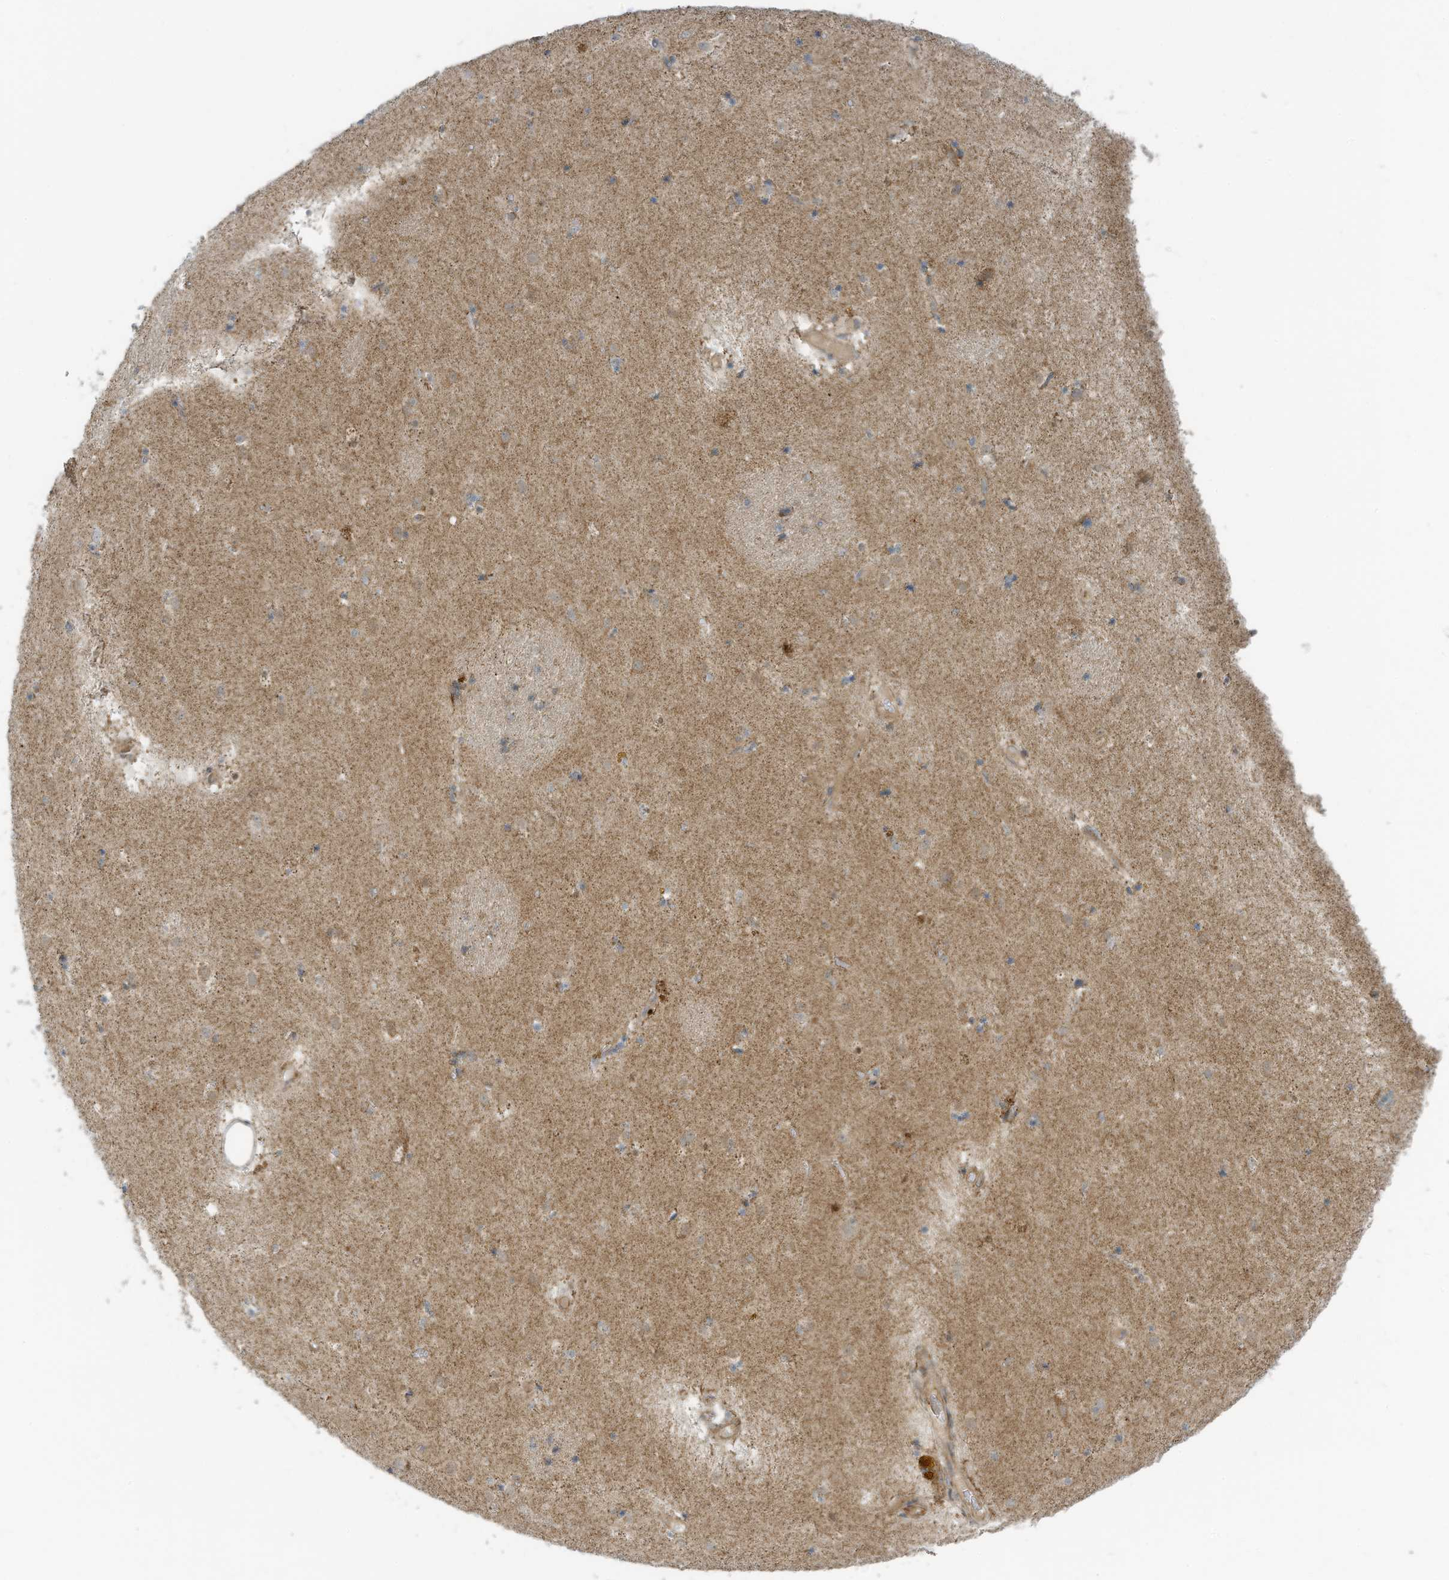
{"staining": {"intensity": "negative", "quantity": "none", "location": "none"}, "tissue": "caudate", "cell_type": "Glial cells", "image_type": "normal", "snomed": [{"axis": "morphology", "description": "Normal tissue, NOS"}, {"axis": "topography", "description": "Lateral ventricle wall"}], "caption": "This micrograph is of unremarkable caudate stained with IHC to label a protein in brown with the nuclei are counter-stained blue. There is no staining in glial cells.", "gene": "METTL6", "patient": {"sex": "male", "age": 70}}